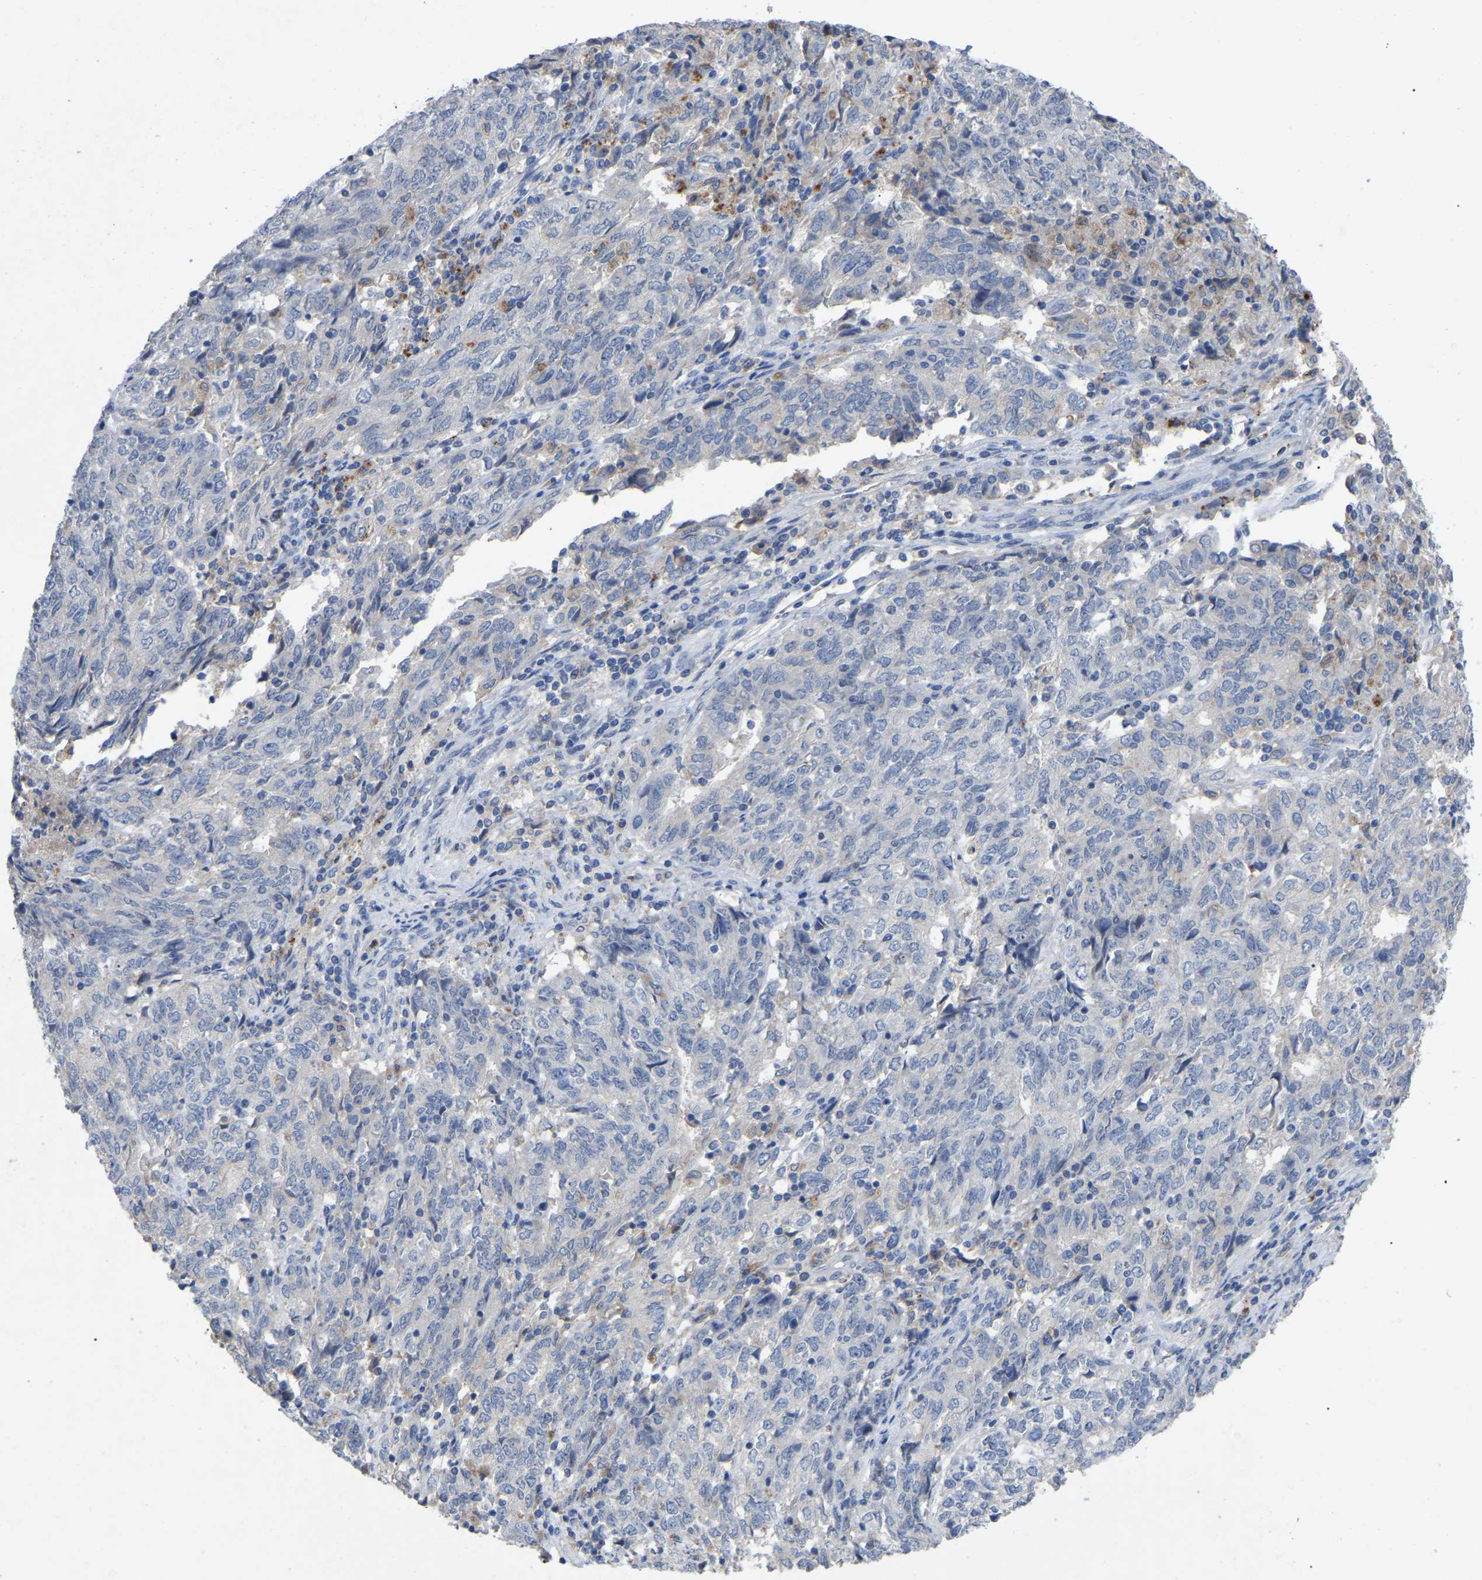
{"staining": {"intensity": "negative", "quantity": "none", "location": "none"}, "tissue": "endometrial cancer", "cell_type": "Tumor cells", "image_type": "cancer", "snomed": [{"axis": "morphology", "description": "Adenocarcinoma, NOS"}, {"axis": "topography", "description": "Endometrium"}], "caption": "A photomicrograph of human endometrial adenocarcinoma is negative for staining in tumor cells.", "gene": "SMPD2", "patient": {"sex": "female", "age": 80}}